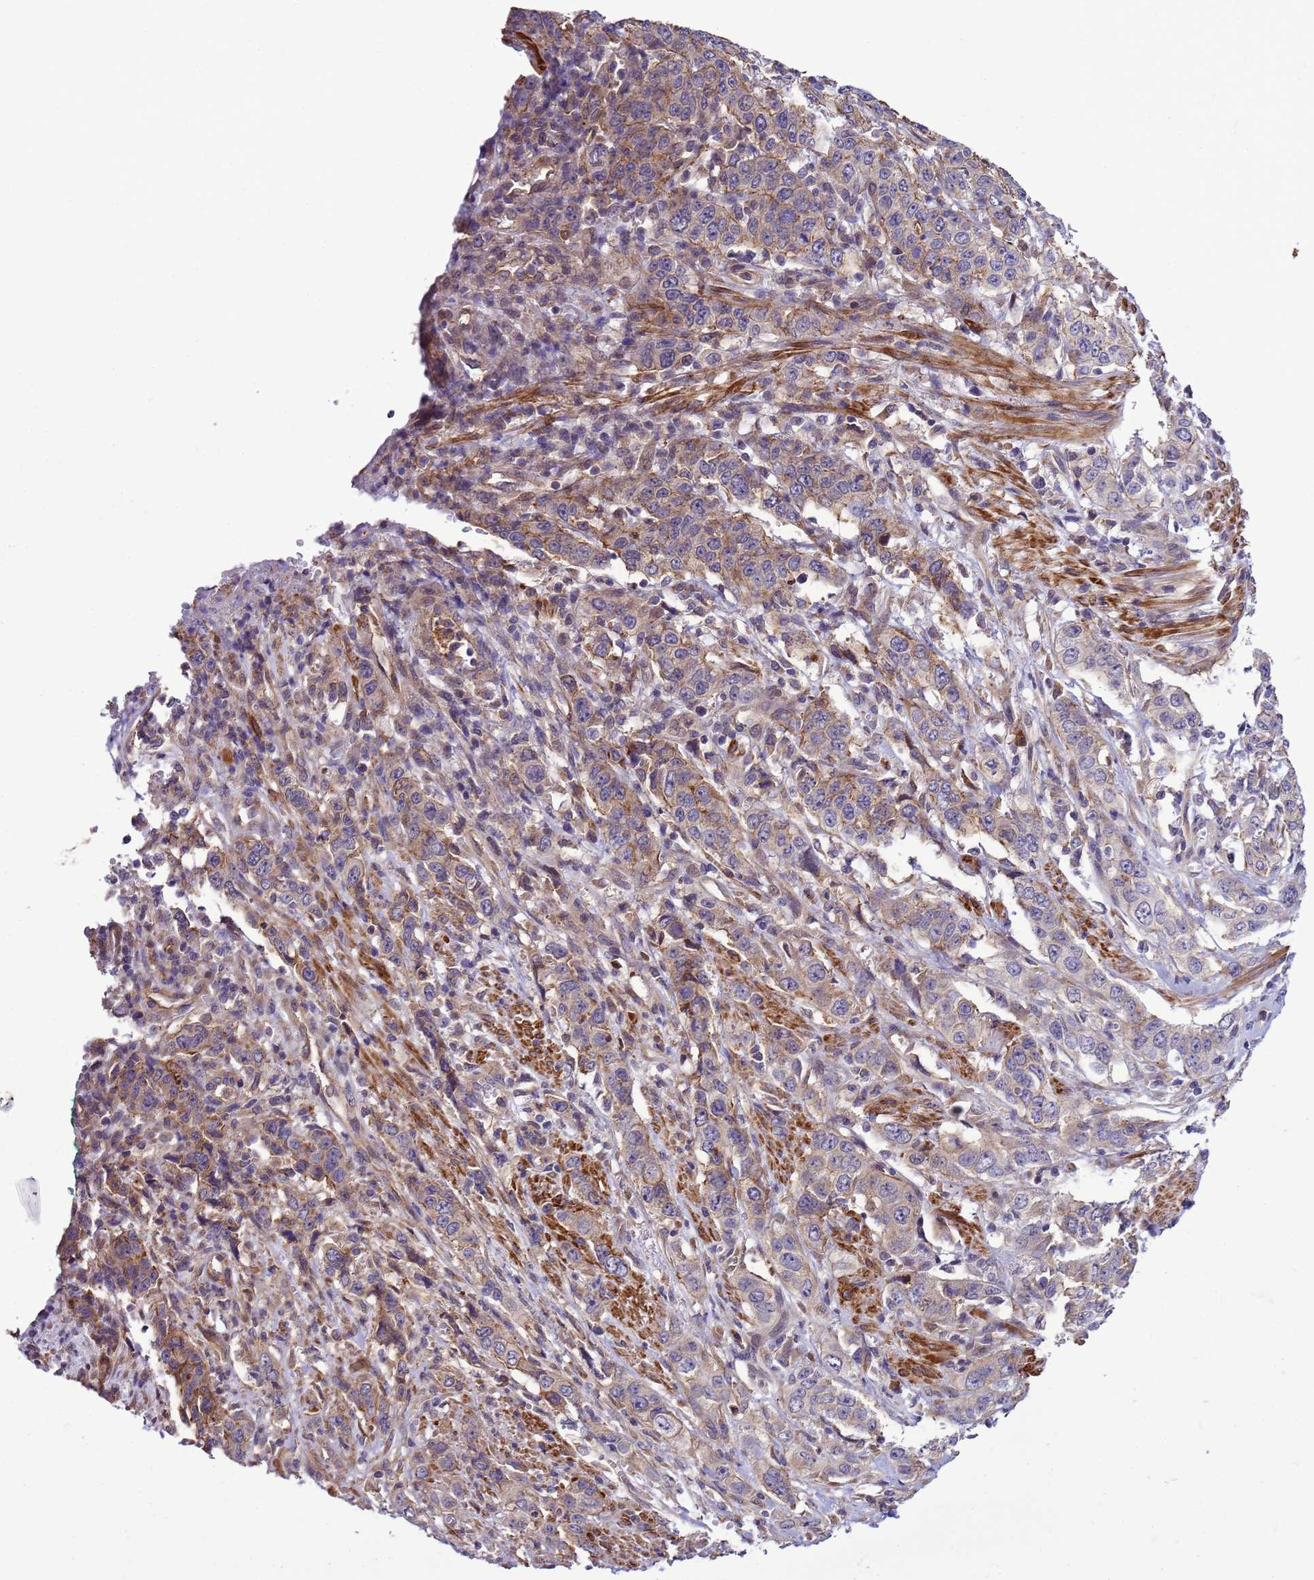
{"staining": {"intensity": "weak", "quantity": "25%-75%", "location": "cytoplasmic/membranous"}, "tissue": "stomach cancer", "cell_type": "Tumor cells", "image_type": "cancer", "snomed": [{"axis": "morphology", "description": "Adenocarcinoma, NOS"}, {"axis": "topography", "description": "Stomach, upper"}], "caption": "Stomach cancer (adenocarcinoma) stained for a protein demonstrates weak cytoplasmic/membranous positivity in tumor cells.", "gene": "GEN1", "patient": {"sex": "male", "age": 62}}